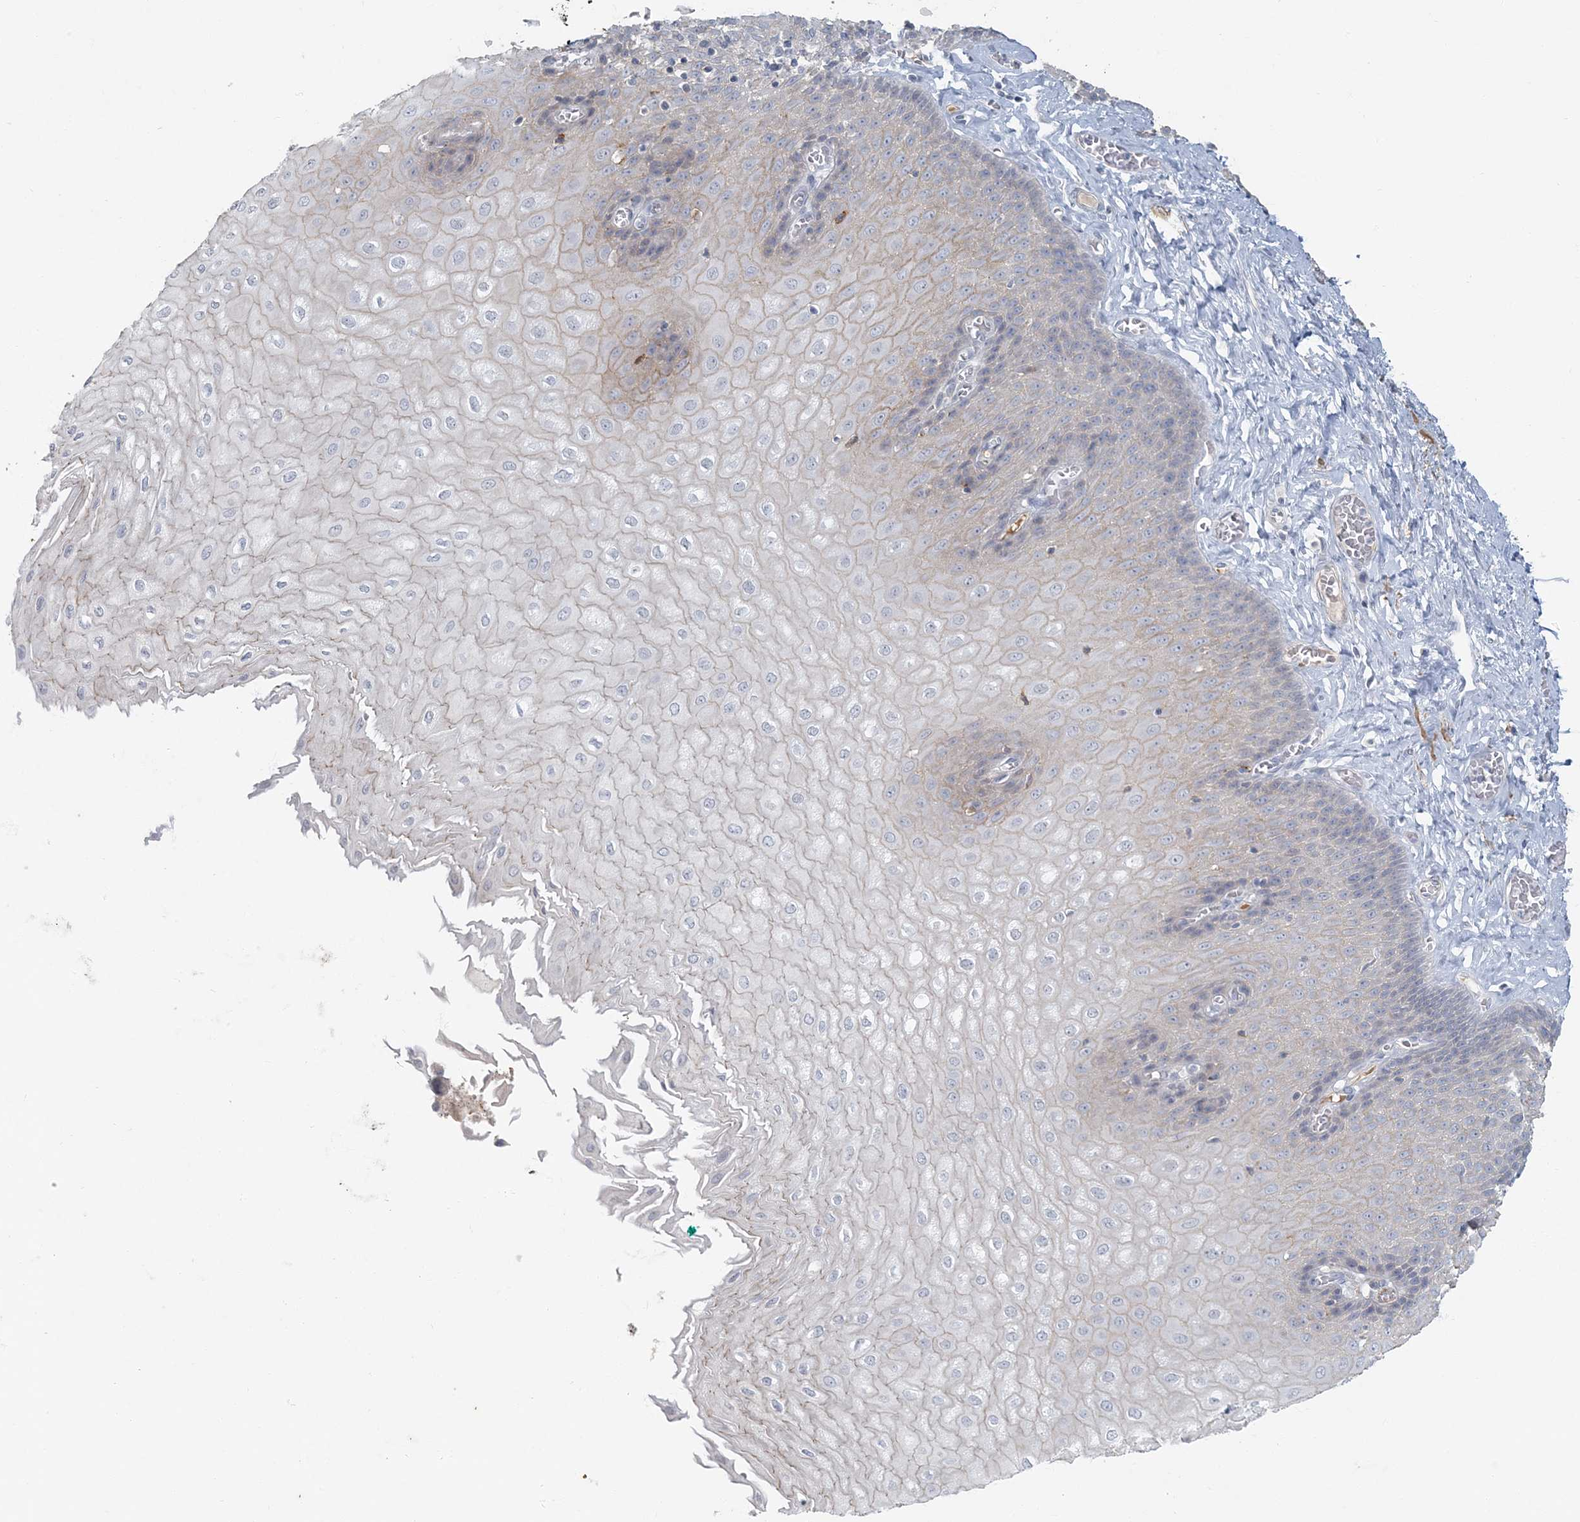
{"staining": {"intensity": "negative", "quantity": "none", "location": "none"}, "tissue": "esophagus", "cell_type": "Squamous epithelial cells", "image_type": "normal", "snomed": [{"axis": "morphology", "description": "Normal tissue, NOS"}, {"axis": "topography", "description": "Esophagus"}], "caption": "Histopathology image shows no protein positivity in squamous epithelial cells of unremarkable esophagus. Nuclei are stained in blue.", "gene": "MYOT", "patient": {"sex": "male", "age": 60}}